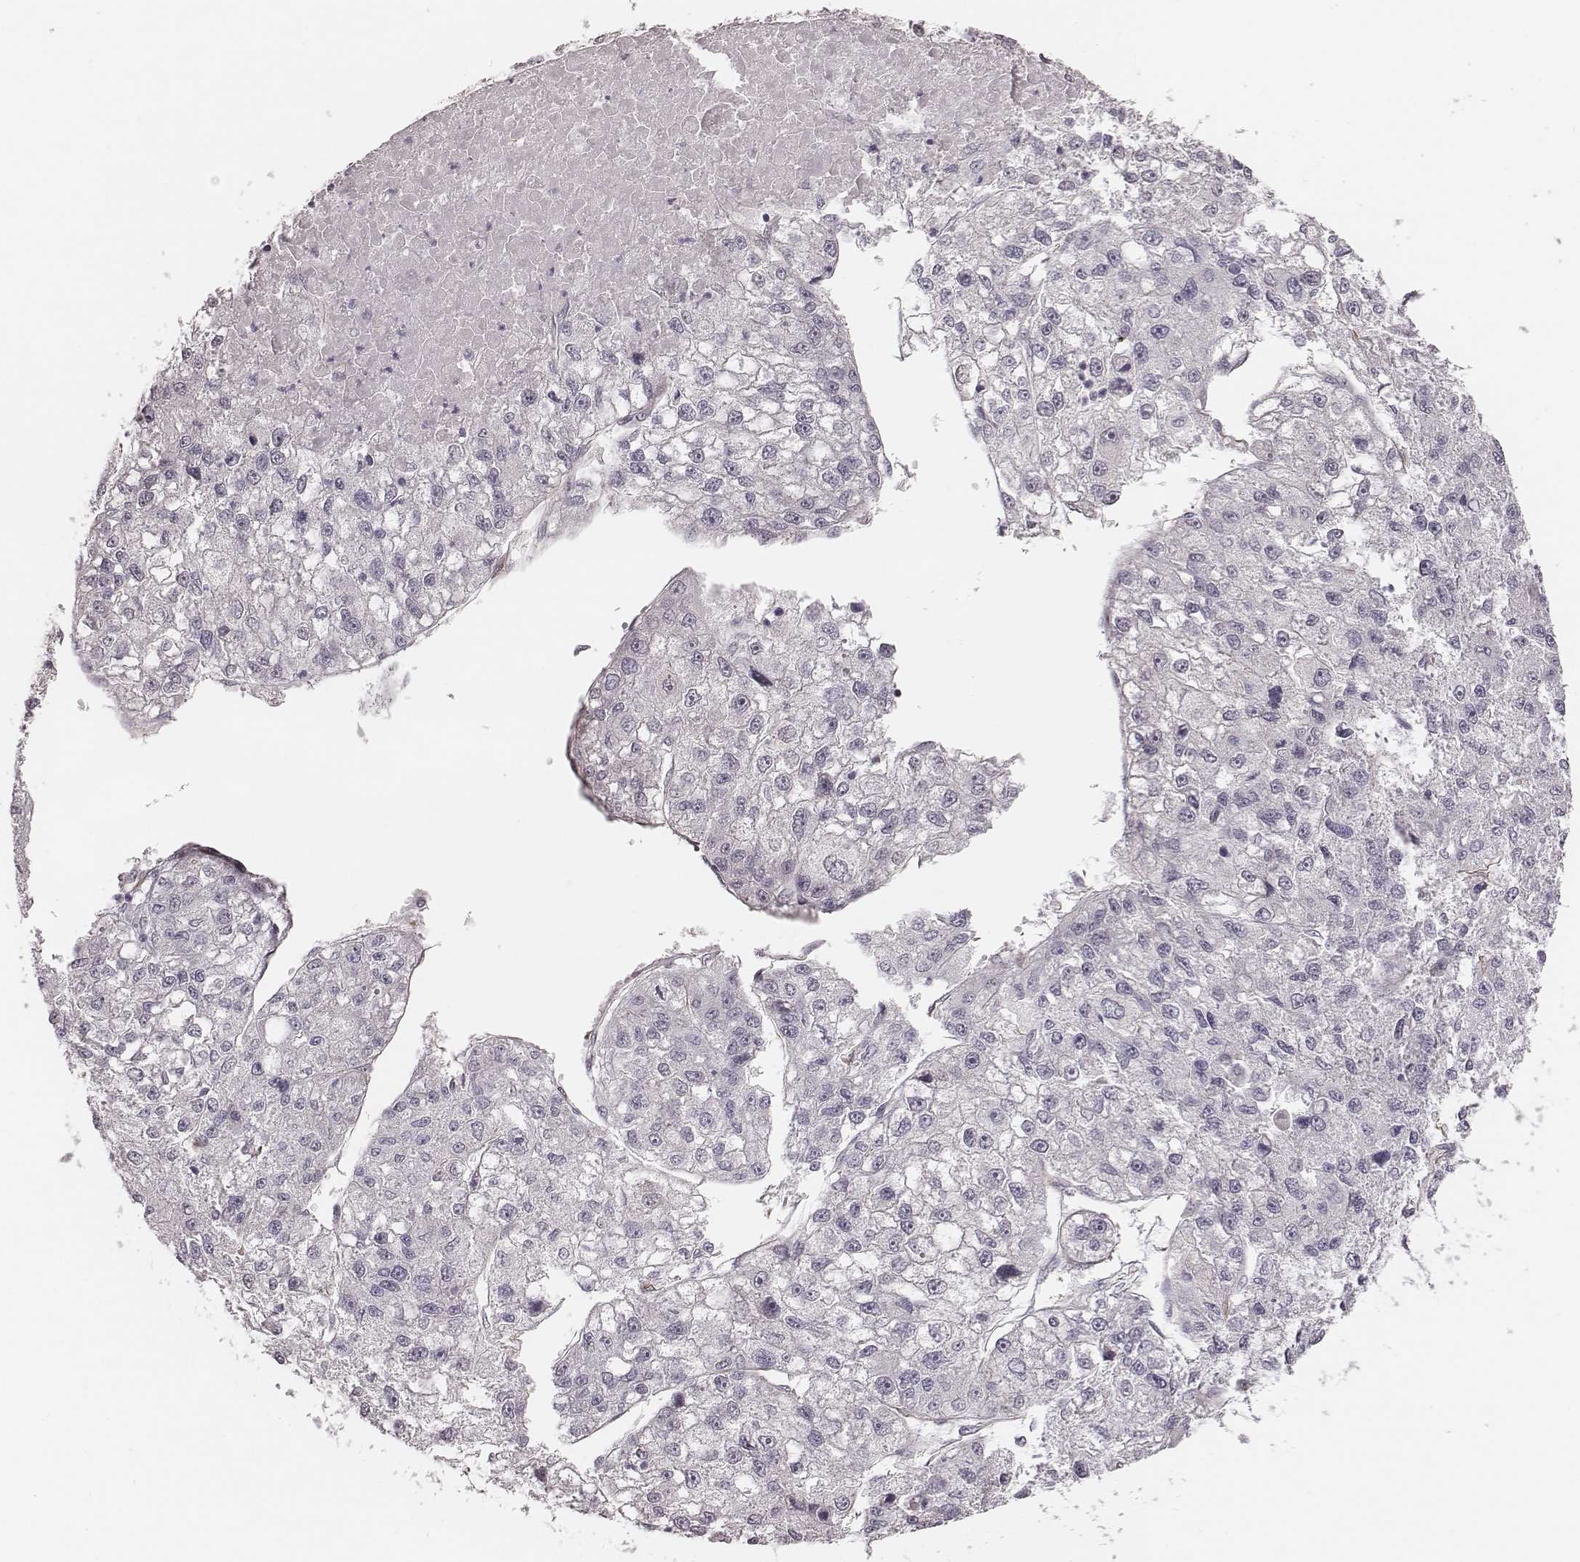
{"staining": {"intensity": "negative", "quantity": "none", "location": "none"}, "tissue": "liver cancer", "cell_type": "Tumor cells", "image_type": "cancer", "snomed": [{"axis": "morphology", "description": "Carcinoma, Hepatocellular, NOS"}, {"axis": "topography", "description": "Liver"}], "caption": "Image shows no protein expression in tumor cells of hepatocellular carcinoma (liver) tissue.", "gene": "RPGRIP1", "patient": {"sex": "male", "age": 56}}